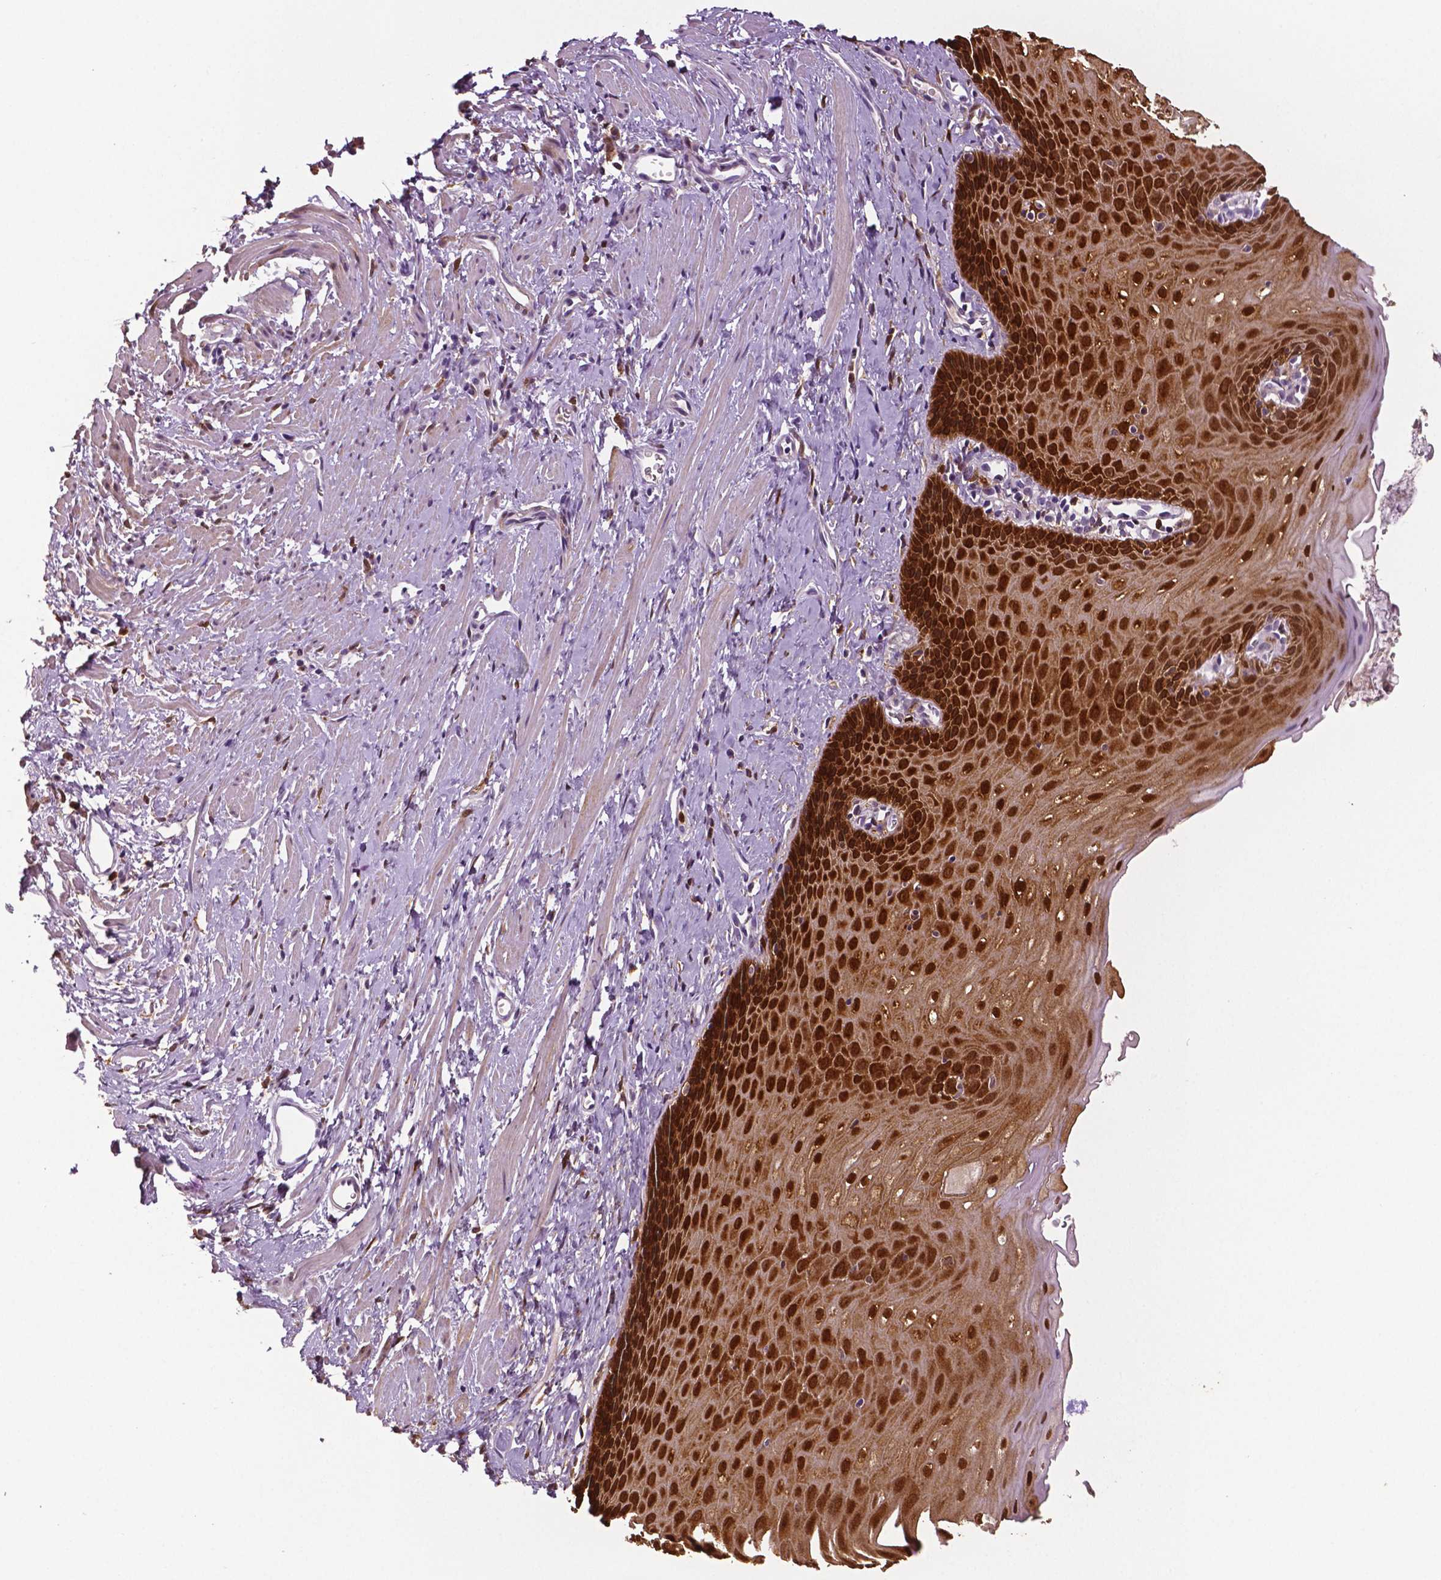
{"staining": {"intensity": "strong", "quantity": "25%-75%", "location": "cytoplasmic/membranous,nuclear"}, "tissue": "esophagus", "cell_type": "Squamous epithelial cells", "image_type": "normal", "snomed": [{"axis": "morphology", "description": "Normal tissue, NOS"}, {"axis": "topography", "description": "Esophagus"}], "caption": "About 25%-75% of squamous epithelial cells in unremarkable esophagus reveal strong cytoplasmic/membranous,nuclear protein positivity as visualized by brown immunohistochemical staining.", "gene": "PHGDH", "patient": {"sex": "male", "age": 64}}